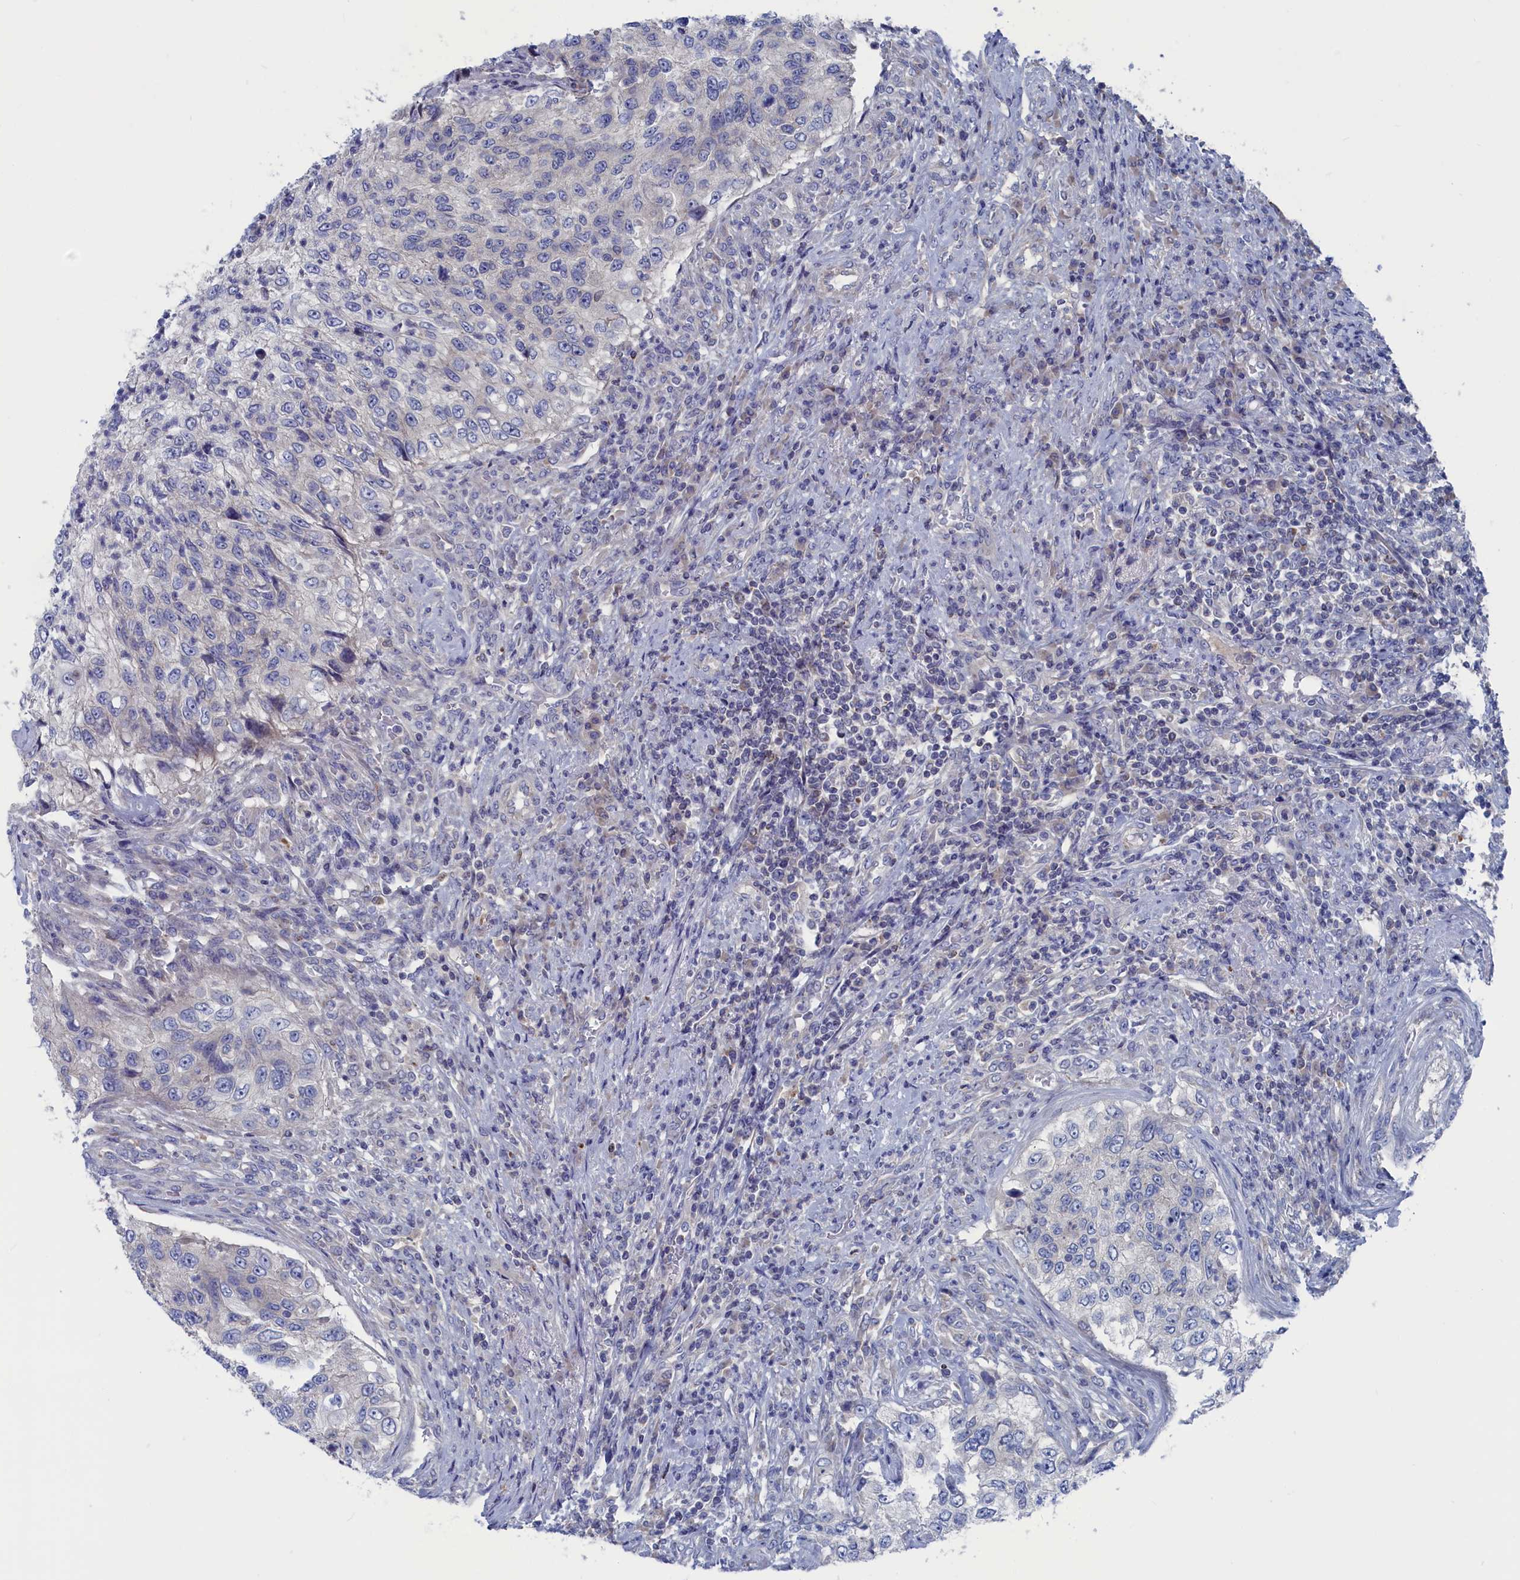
{"staining": {"intensity": "negative", "quantity": "none", "location": "none"}, "tissue": "urothelial cancer", "cell_type": "Tumor cells", "image_type": "cancer", "snomed": [{"axis": "morphology", "description": "Urothelial carcinoma, High grade"}, {"axis": "topography", "description": "Urinary bladder"}], "caption": "Immunohistochemistry of human high-grade urothelial carcinoma demonstrates no positivity in tumor cells. (Stains: DAB (3,3'-diaminobenzidine) immunohistochemistry (IHC) with hematoxylin counter stain, Microscopy: brightfield microscopy at high magnification).", "gene": "CEND1", "patient": {"sex": "female", "age": 60}}